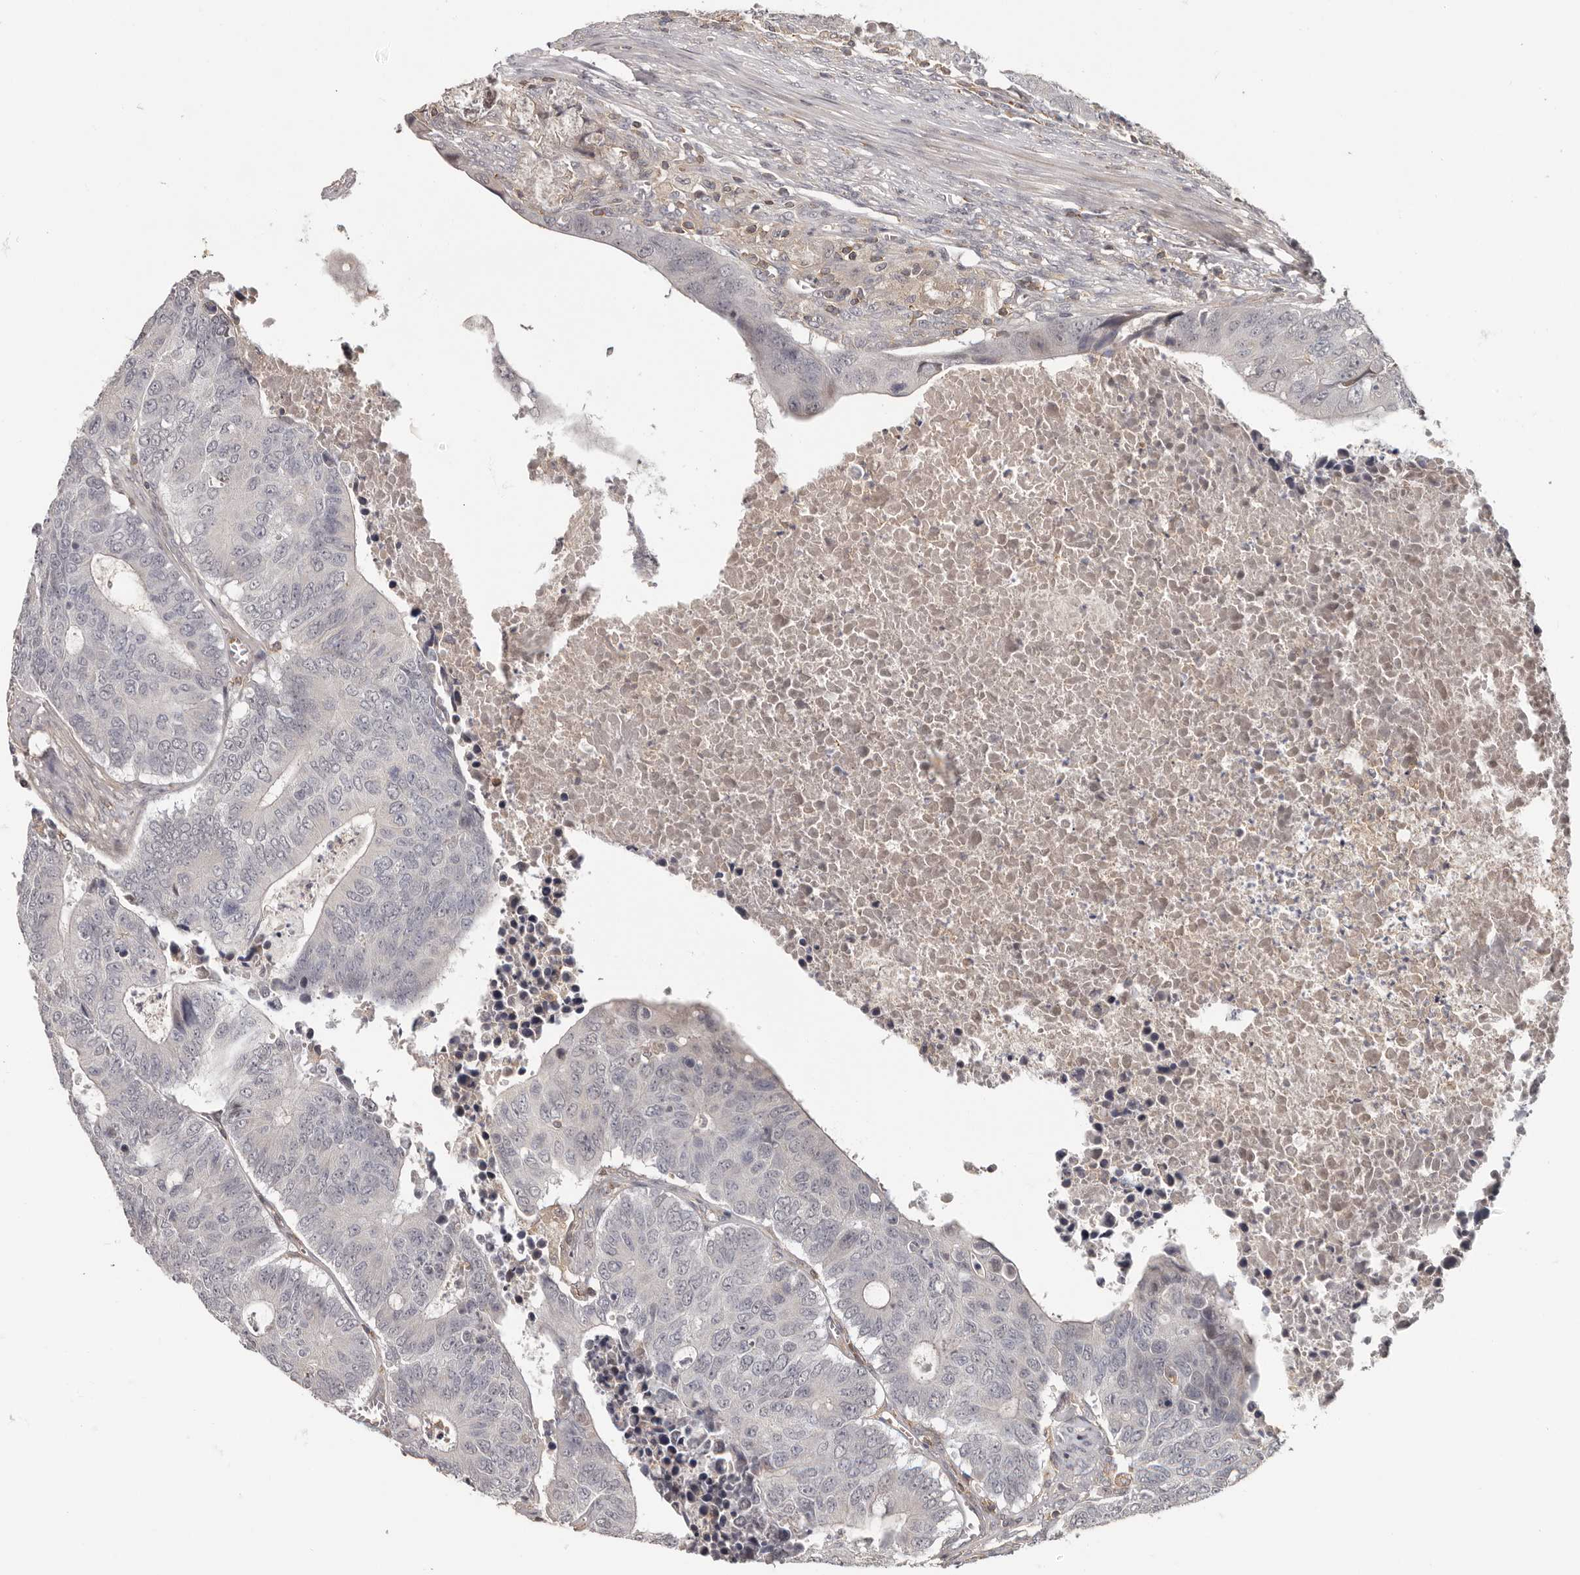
{"staining": {"intensity": "negative", "quantity": "none", "location": "none"}, "tissue": "colorectal cancer", "cell_type": "Tumor cells", "image_type": "cancer", "snomed": [{"axis": "morphology", "description": "Adenocarcinoma, NOS"}, {"axis": "topography", "description": "Colon"}], "caption": "An immunohistochemistry (IHC) image of colorectal cancer is shown. There is no staining in tumor cells of colorectal cancer. (DAB immunohistochemistry with hematoxylin counter stain).", "gene": "ANKRD44", "patient": {"sex": "male", "age": 87}}